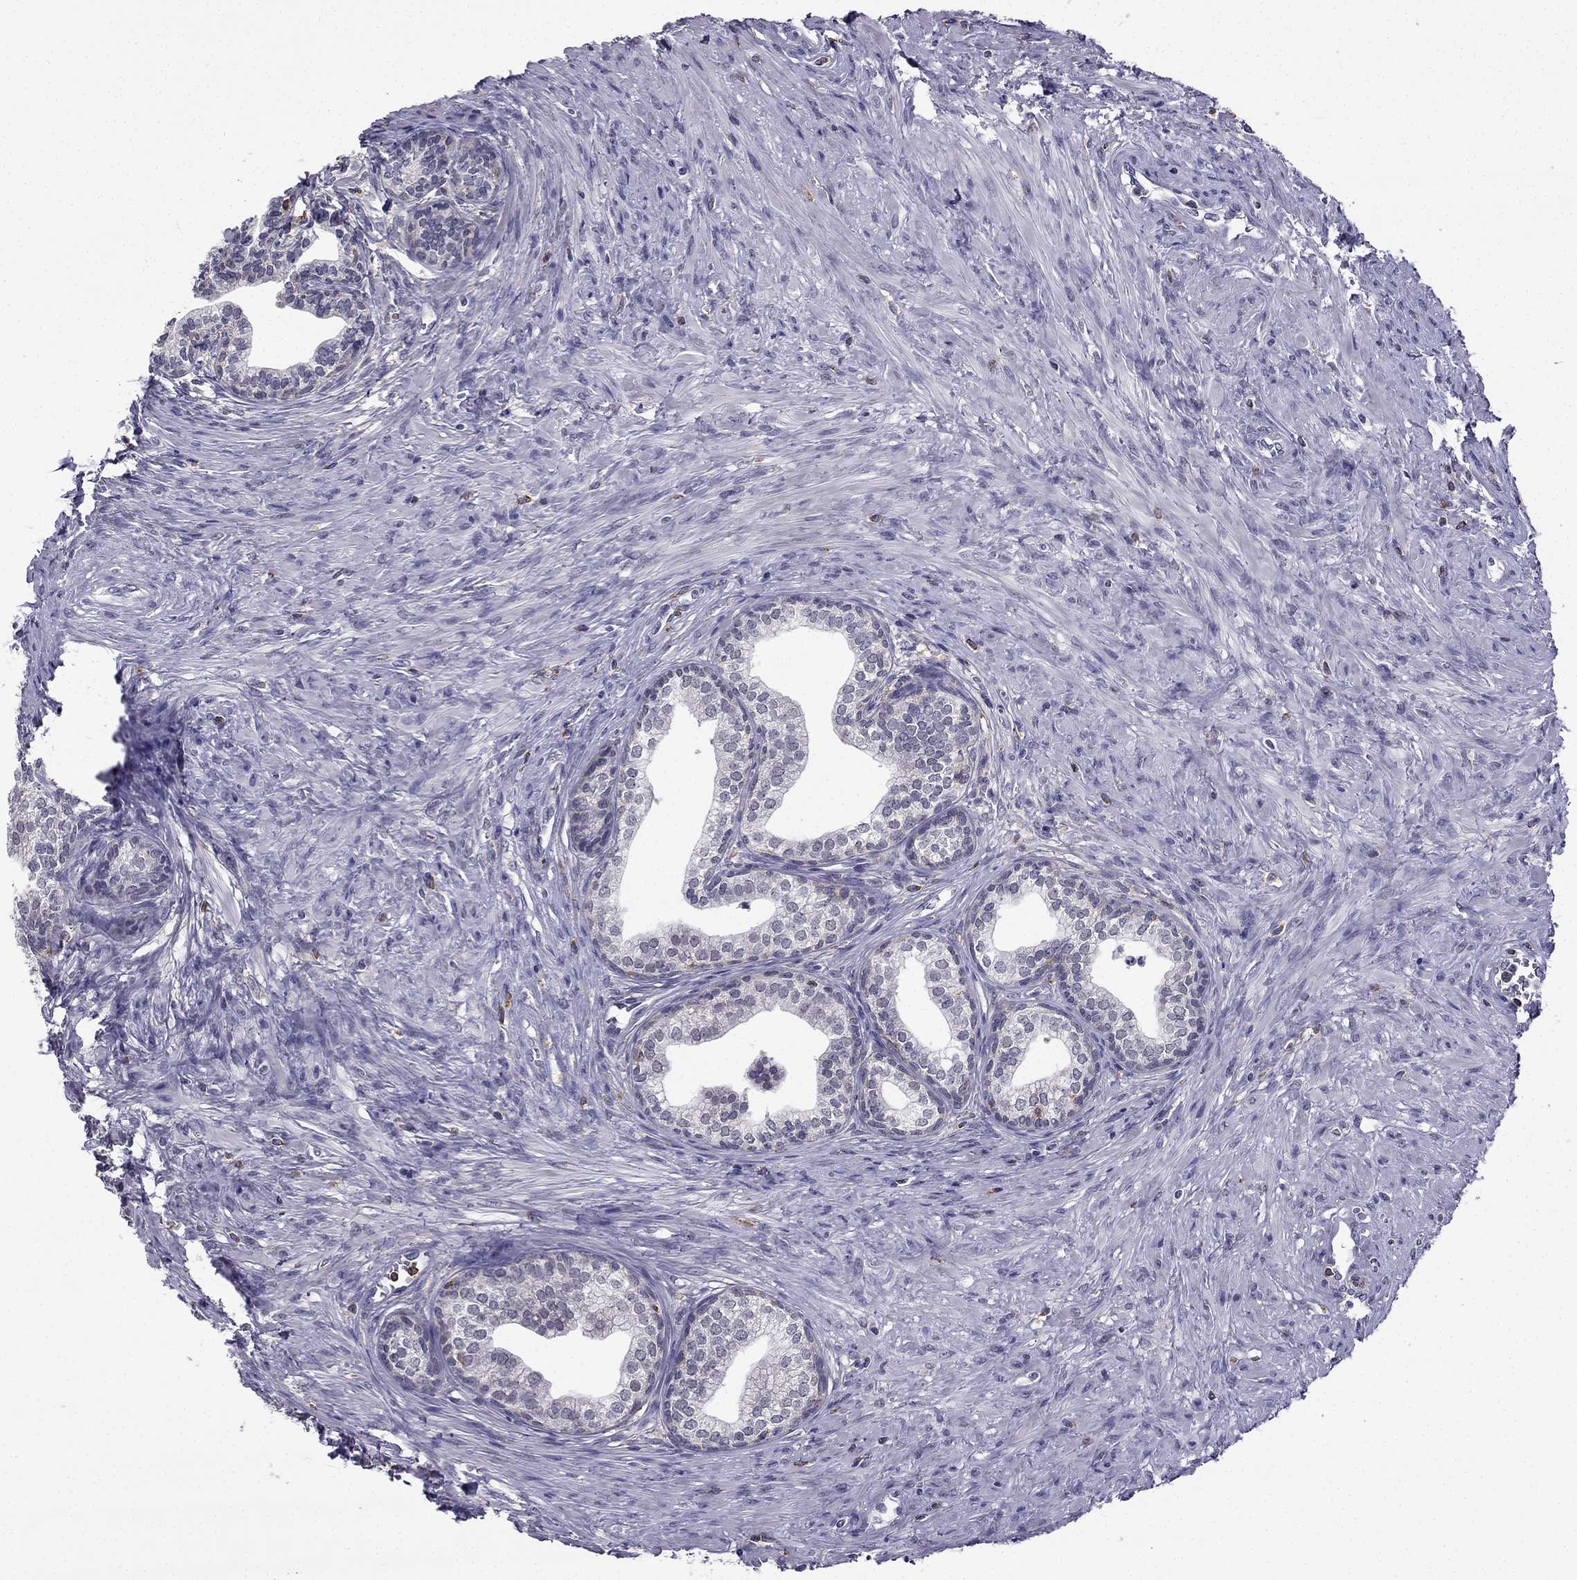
{"staining": {"intensity": "negative", "quantity": "none", "location": "none"}, "tissue": "prostate", "cell_type": "Glandular cells", "image_type": "normal", "snomed": [{"axis": "morphology", "description": "Normal tissue, NOS"}, {"axis": "topography", "description": "Prostate"}], "caption": "Glandular cells are negative for protein expression in normal human prostate. (DAB immunohistochemistry visualized using brightfield microscopy, high magnification).", "gene": "CCK", "patient": {"sex": "male", "age": 65}}